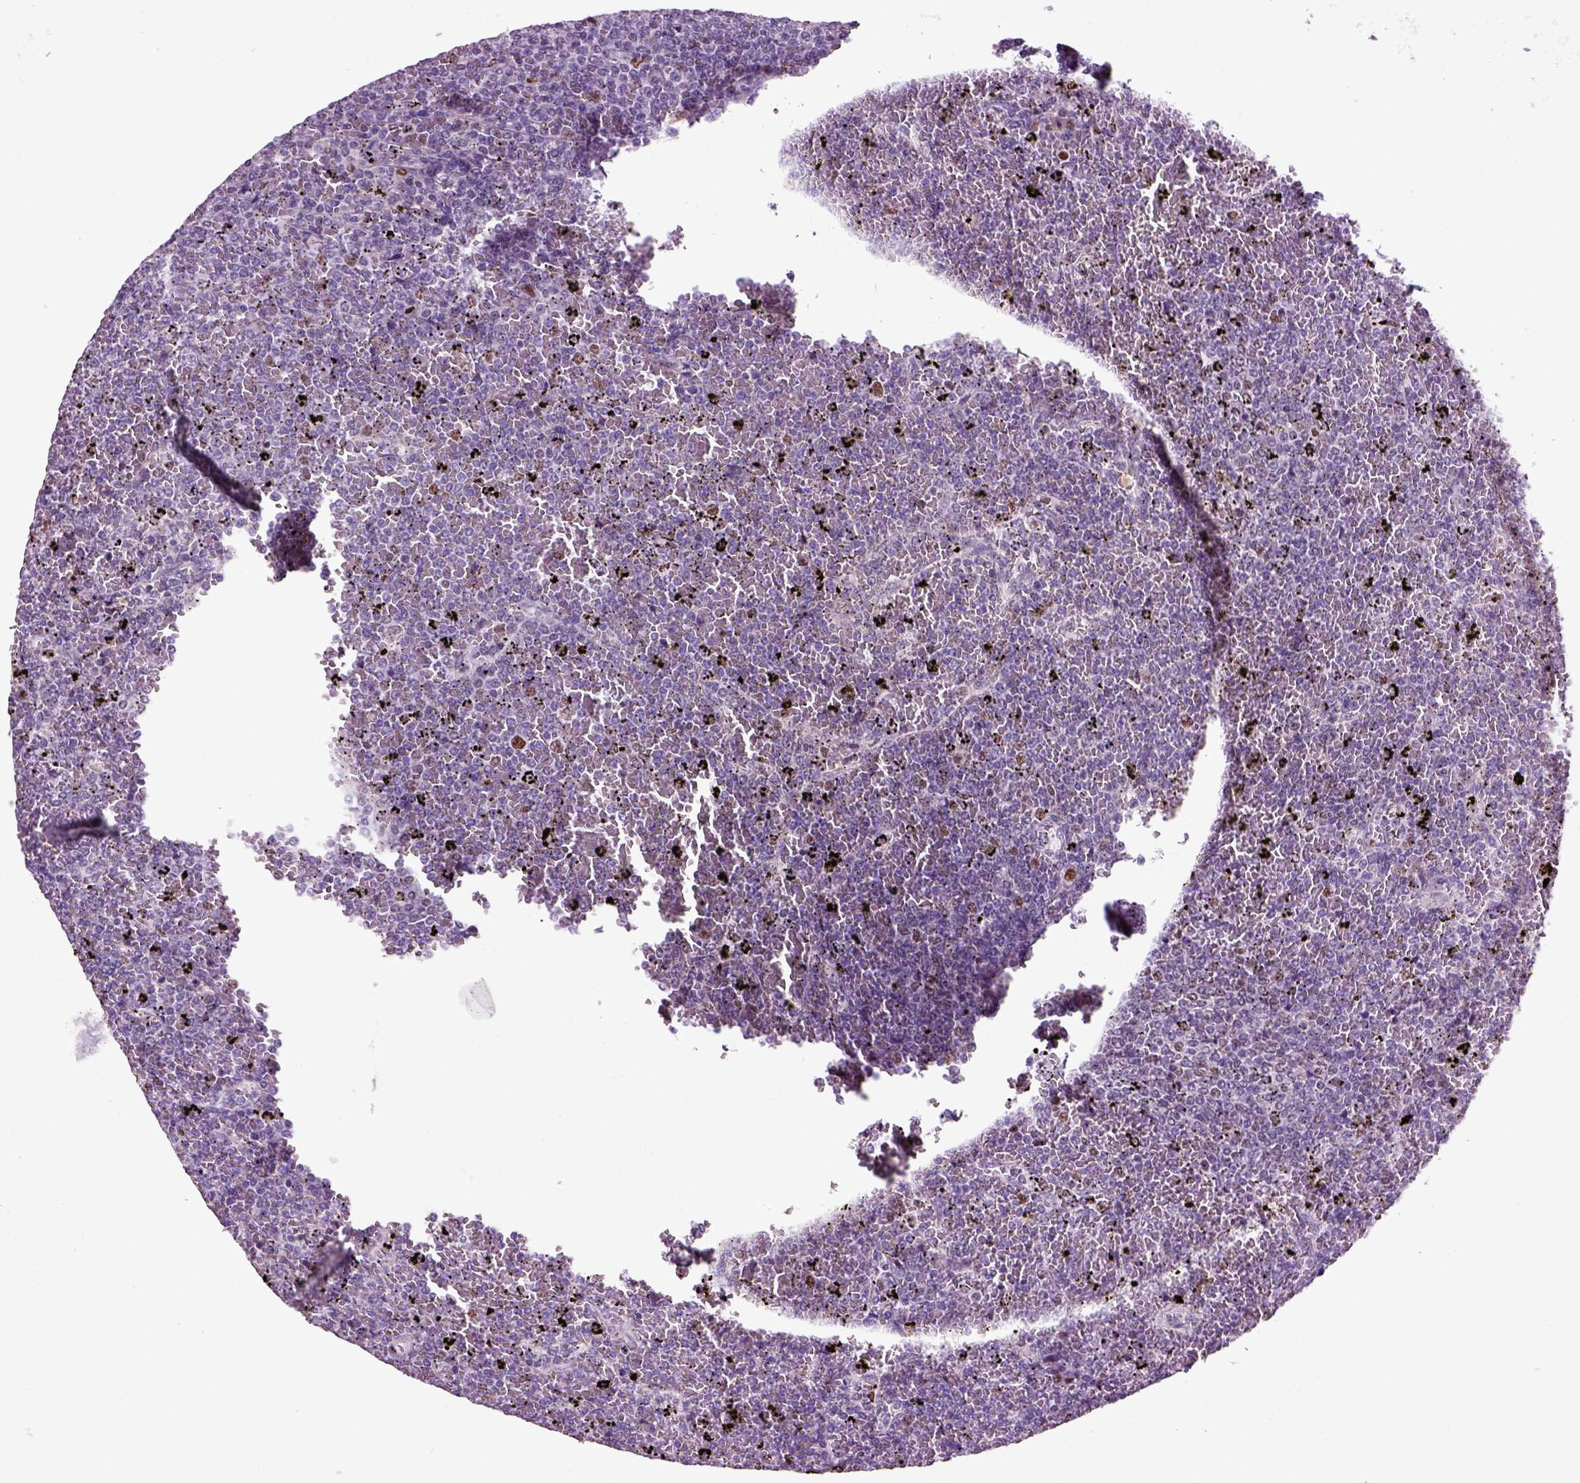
{"staining": {"intensity": "negative", "quantity": "none", "location": "none"}, "tissue": "lymphoma", "cell_type": "Tumor cells", "image_type": "cancer", "snomed": [{"axis": "morphology", "description": "Malignant lymphoma, non-Hodgkin's type, Low grade"}, {"axis": "topography", "description": "Spleen"}], "caption": "IHC photomicrograph of malignant lymphoma, non-Hodgkin's type (low-grade) stained for a protein (brown), which shows no expression in tumor cells. Nuclei are stained in blue.", "gene": "ARID3A", "patient": {"sex": "female", "age": 77}}